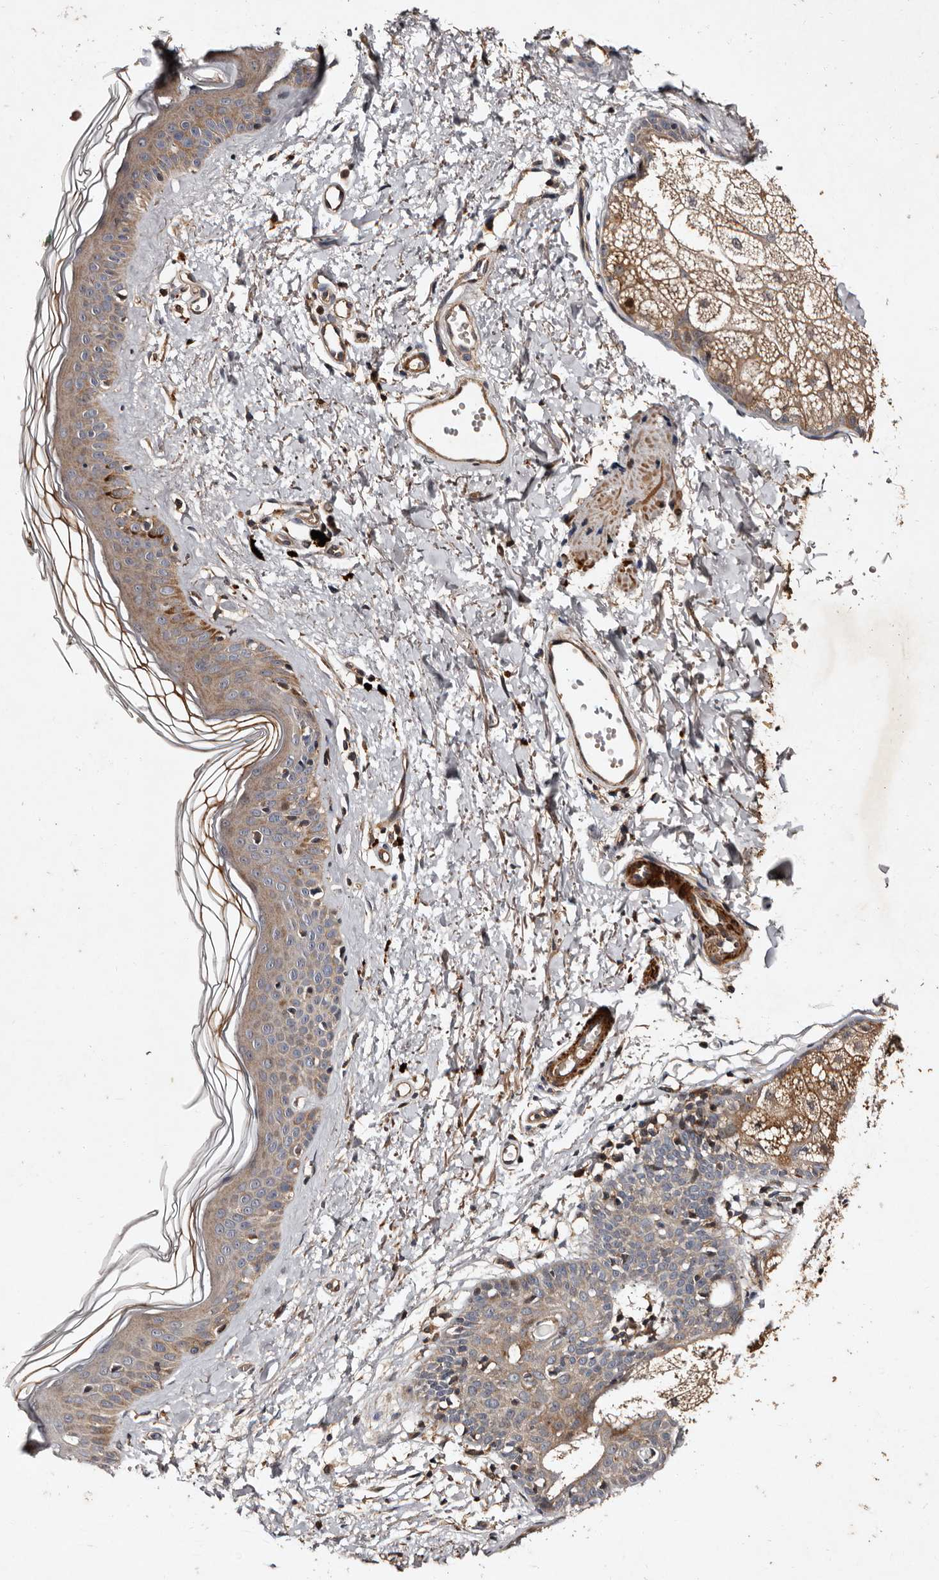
{"staining": {"intensity": "negative", "quantity": "none", "location": "none"}, "tissue": "skin cancer", "cell_type": "Tumor cells", "image_type": "cancer", "snomed": [{"axis": "morphology", "description": "Basal cell carcinoma"}, {"axis": "topography", "description": "Skin"}], "caption": "Micrograph shows no protein positivity in tumor cells of skin basal cell carcinoma tissue.", "gene": "PRKD3", "patient": {"sex": "male", "age": 48}}